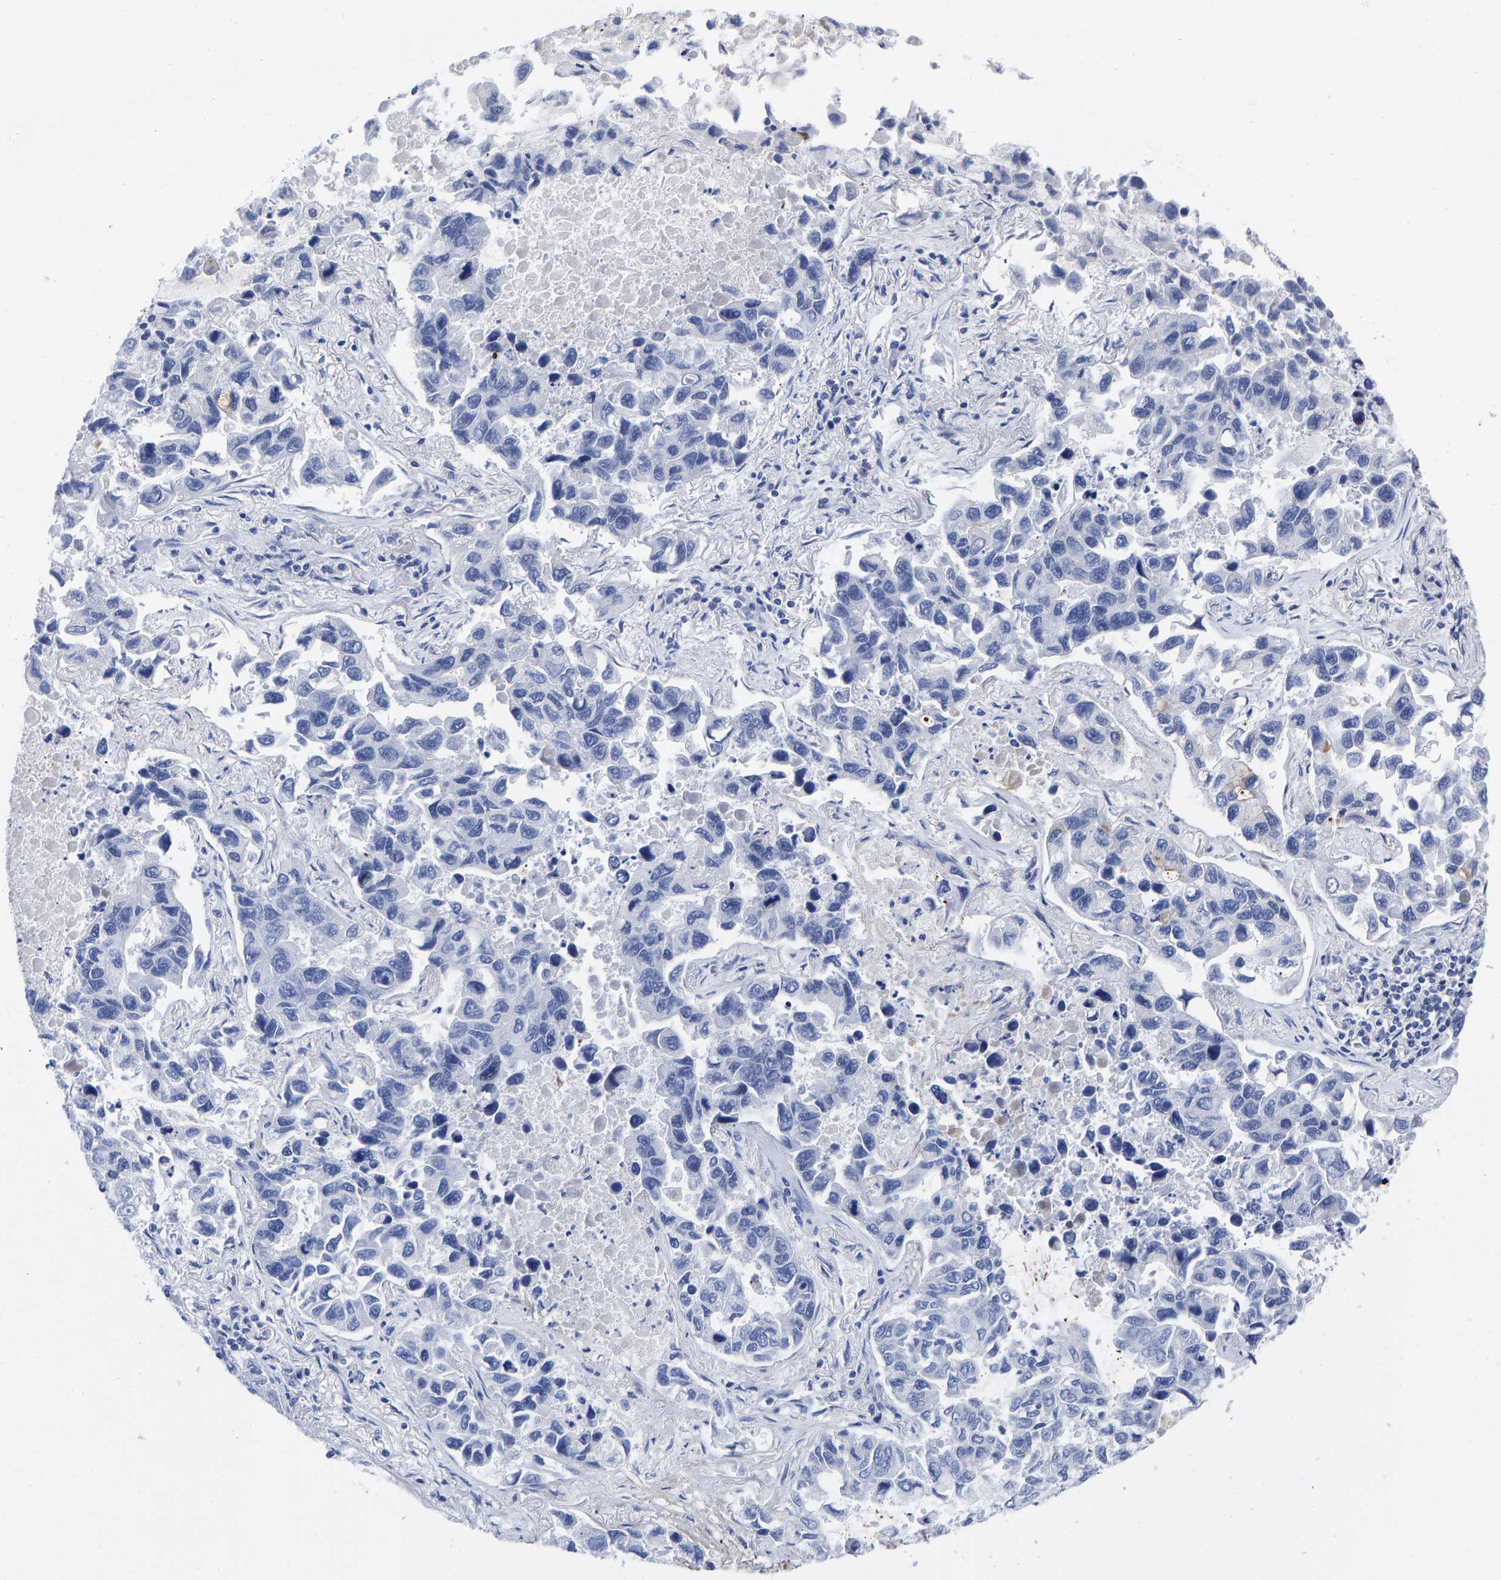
{"staining": {"intensity": "negative", "quantity": "none", "location": "none"}, "tissue": "lung cancer", "cell_type": "Tumor cells", "image_type": "cancer", "snomed": [{"axis": "morphology", "description": "Adenocarcinoma, NOS"}, {"axis": "topography", "description": "Lung"}], "caption": "Human lung cancer (adenocarcinoma) stained for a protein using IHC reveals no staining in tumor cells.", "gene": "GPA33", "patient": {"sex": "male", "age": 64}}